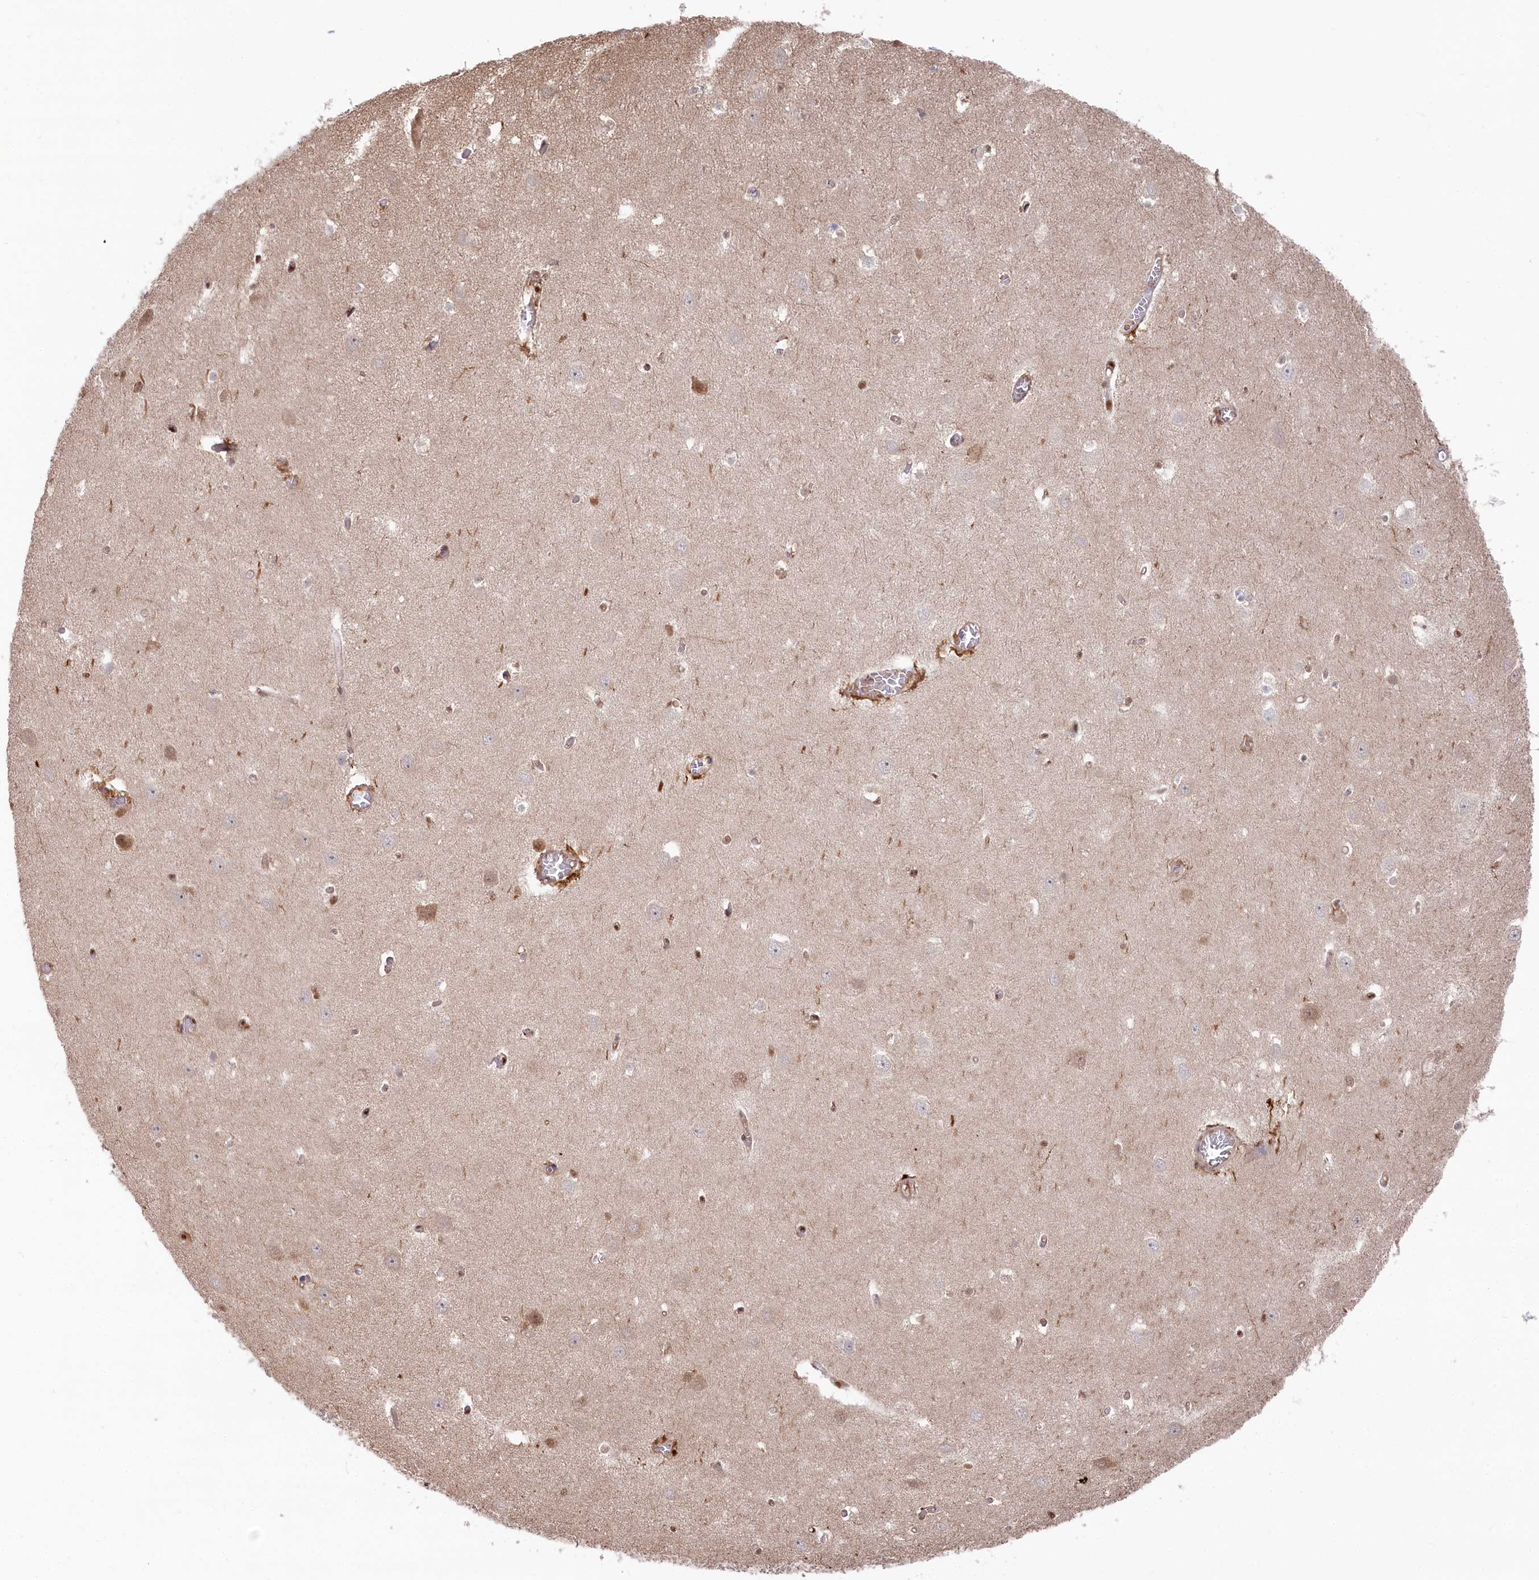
{"staining": {"intensity": "moderate", "quantity": "<25%", "location": "nuclear"}, "tissue": "hippocampus", "cell_type": "Glial cells", "image_type": "normal", "snomed": [{"axis": "morphology", "description": "Normal tissue, NOS"}, {"axis": "topography", "description": "Hippocampus"}], "caption": "Immunohistochemical staining of unremarkable hippocampus displays low levels of moderate nuclear positivity in about <25% of glial cells.", "gene": "PSMA1", "patient": {"sex": "female", "age": 64}}